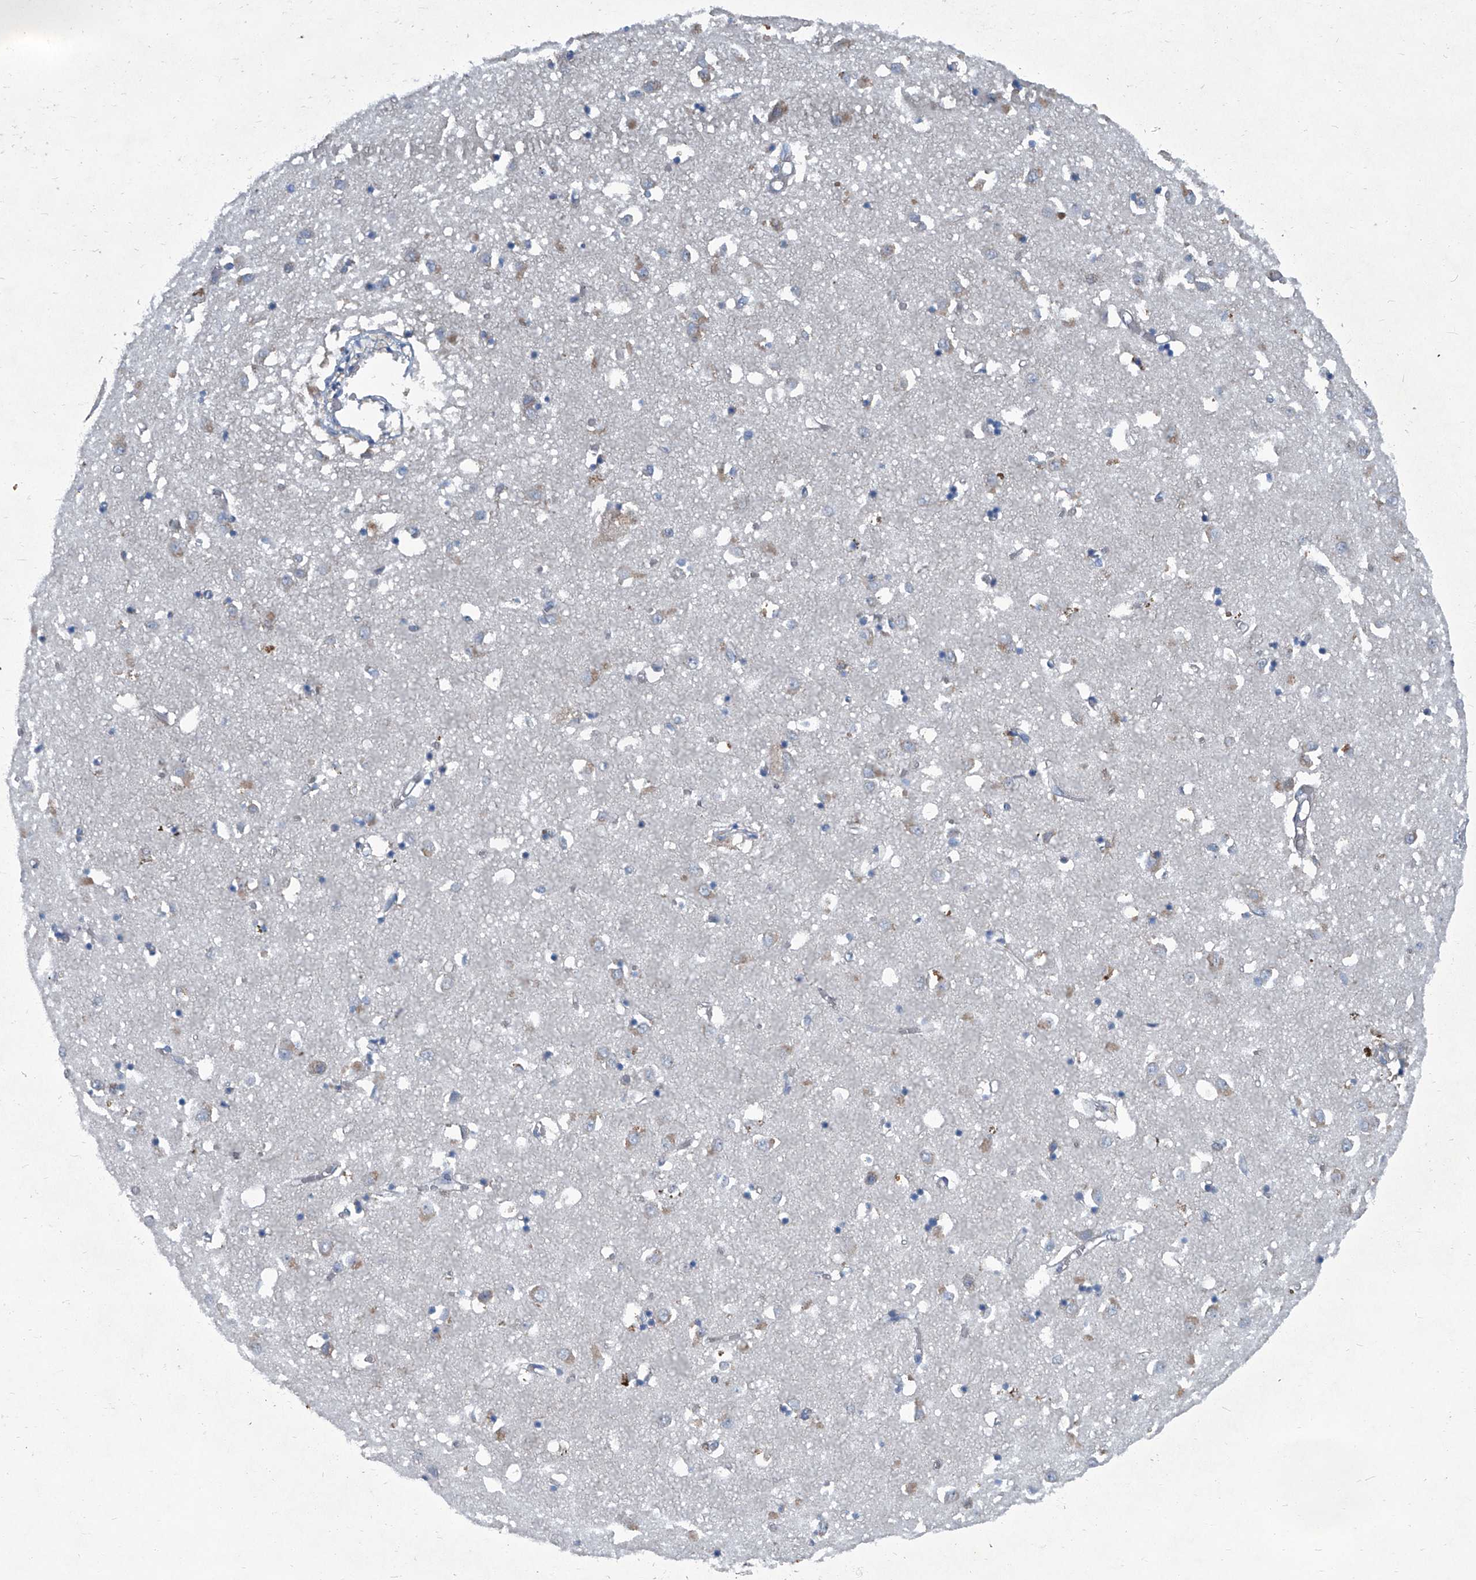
{"staining": {"intensity": "weak", "quantity": "<25%", "location": "cytoplasmic/membranous"}, "tissue": "caudate", "cell_type": "Glial cells", "image_type": "normal", "snomed": [{"axis": "morphology", "description": "Normal tissue, NOS"}, {"axis": "topography", "description": "Lateral ventricle wall"}], "caption": "High magnification brightfield microscopy of benign caudate stained with DAB (brown) and counterstained with hematoxylin (blue): glial cells show no significant staining. Brightfield microscopy of immunohistochemistry stained with DAB (3,3'-diaminobenzidine) (brown) and hematoxylin (blue), captured at high magnification.", "gene": "SLC26A11", "patient": {"sex": "male", "age": 70}}